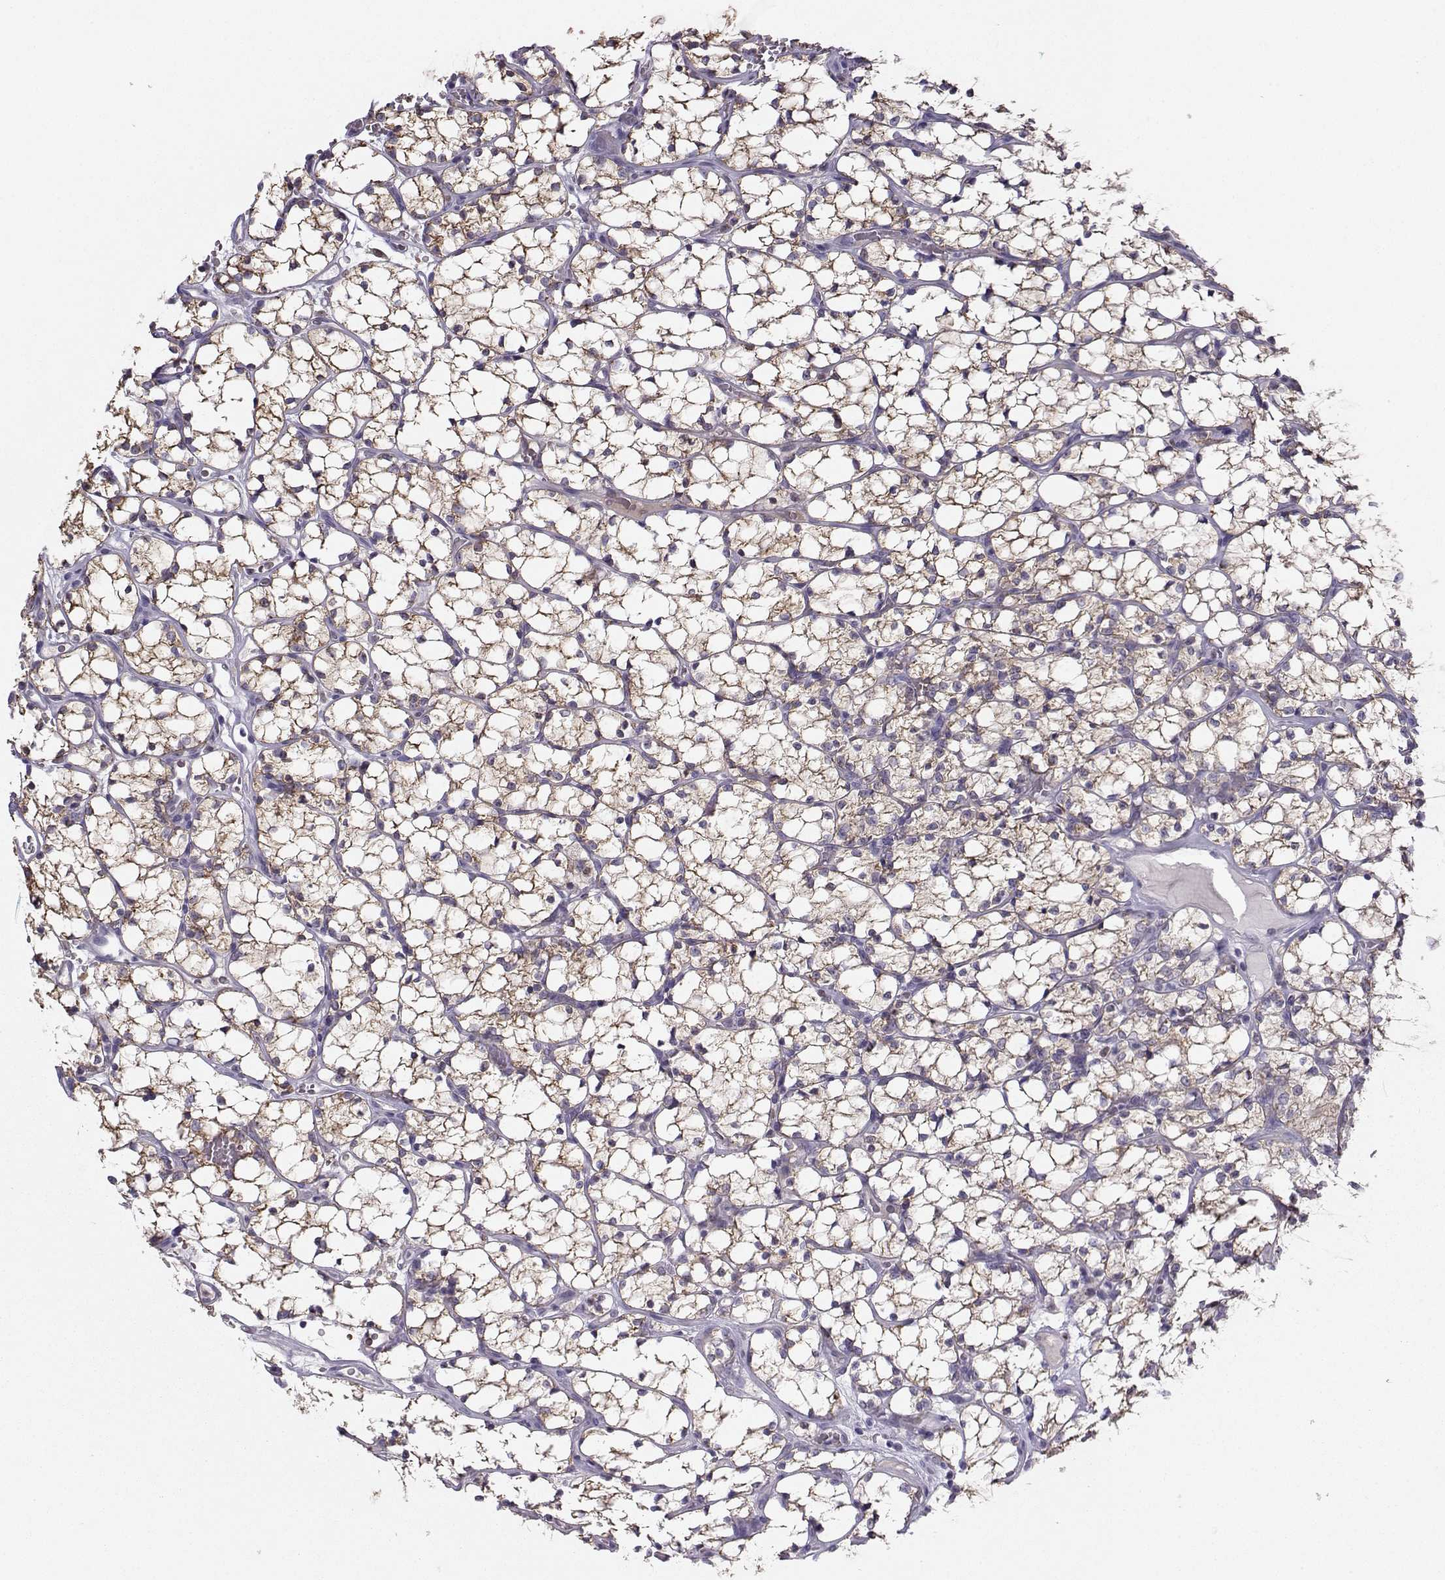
{"staining": {"intensity": "moderate", "quantity": ">75%", "location": "cytoplasmic/membranous"}, "tissue": "renal cancer", "cell_type": "Tumor cells", "image_type": "cancer", "snomed": [{"axis": "morphology", "description": "Adenocarcinoma, NOS"}, {"axis": "topography", "description": "Kidney"}], "caption": "The image demonstrates staining of renal cancer (adenocarcinoma), revealing moderate cytoplasmic/membranous protein positivity (brown color) within tumor cells.", "gene": "DCLK3", "patient": {"sex": "female", "age": 69}}